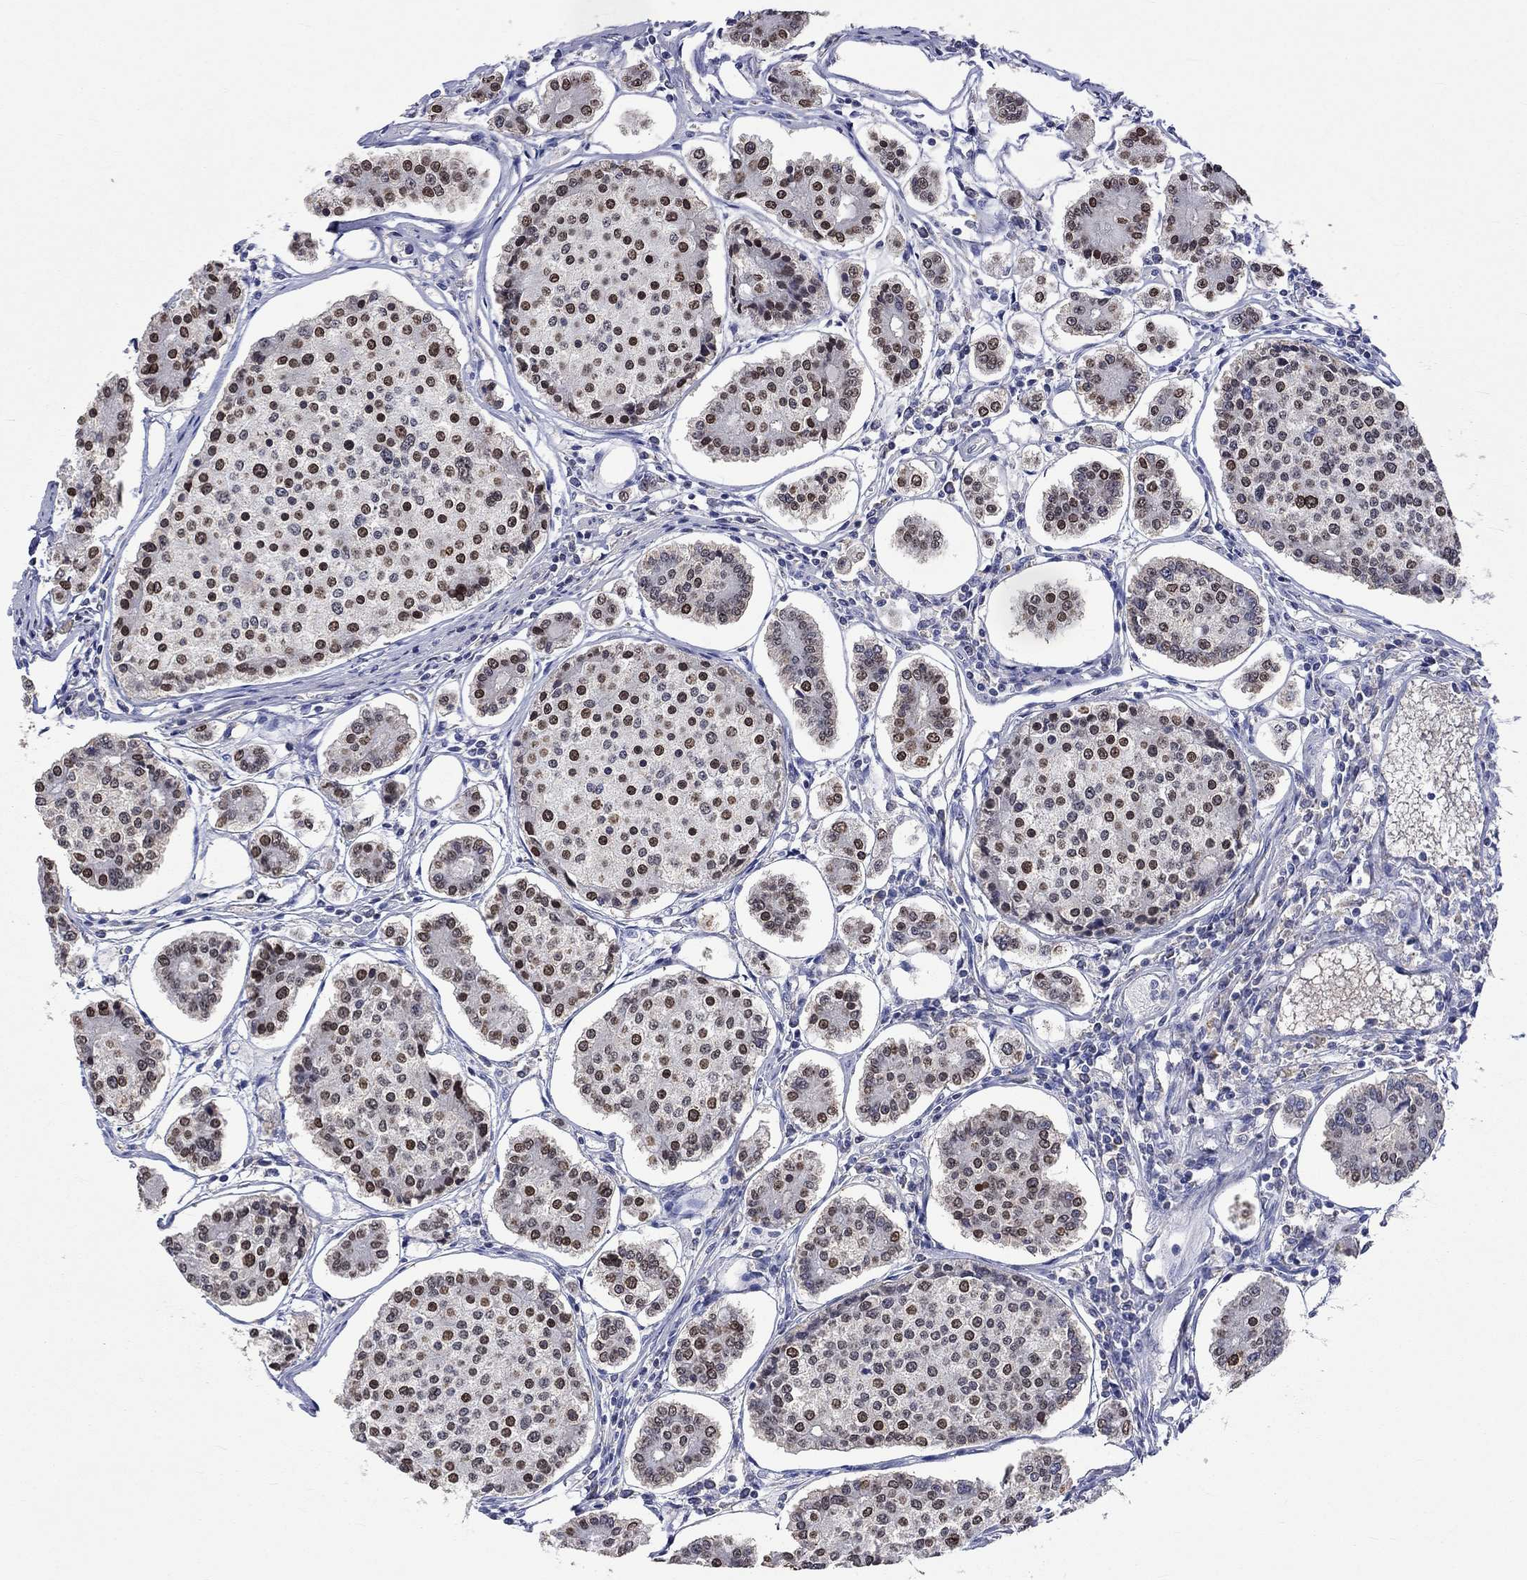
{"staining": {"intensity": "moderate", "quantity": "25%-75%", "location": "nuclear"}, "tissue": "carcinoid", "cell_type": "Tumor cells", "image_type": "cancer", "snomed": [{"axis": "morphology", "description": "Carcinoid, malignant, NOS"}, {"axis": "topography", "description": "Small intestine"}], "caption": "Human carcinoid stained for a protein (brown) reveals moderate nuclear positive expression in approximately 25%-75% of tumor cells.", "gene": "LRFN4", "patient": {"sex": "female", "age": 65}}